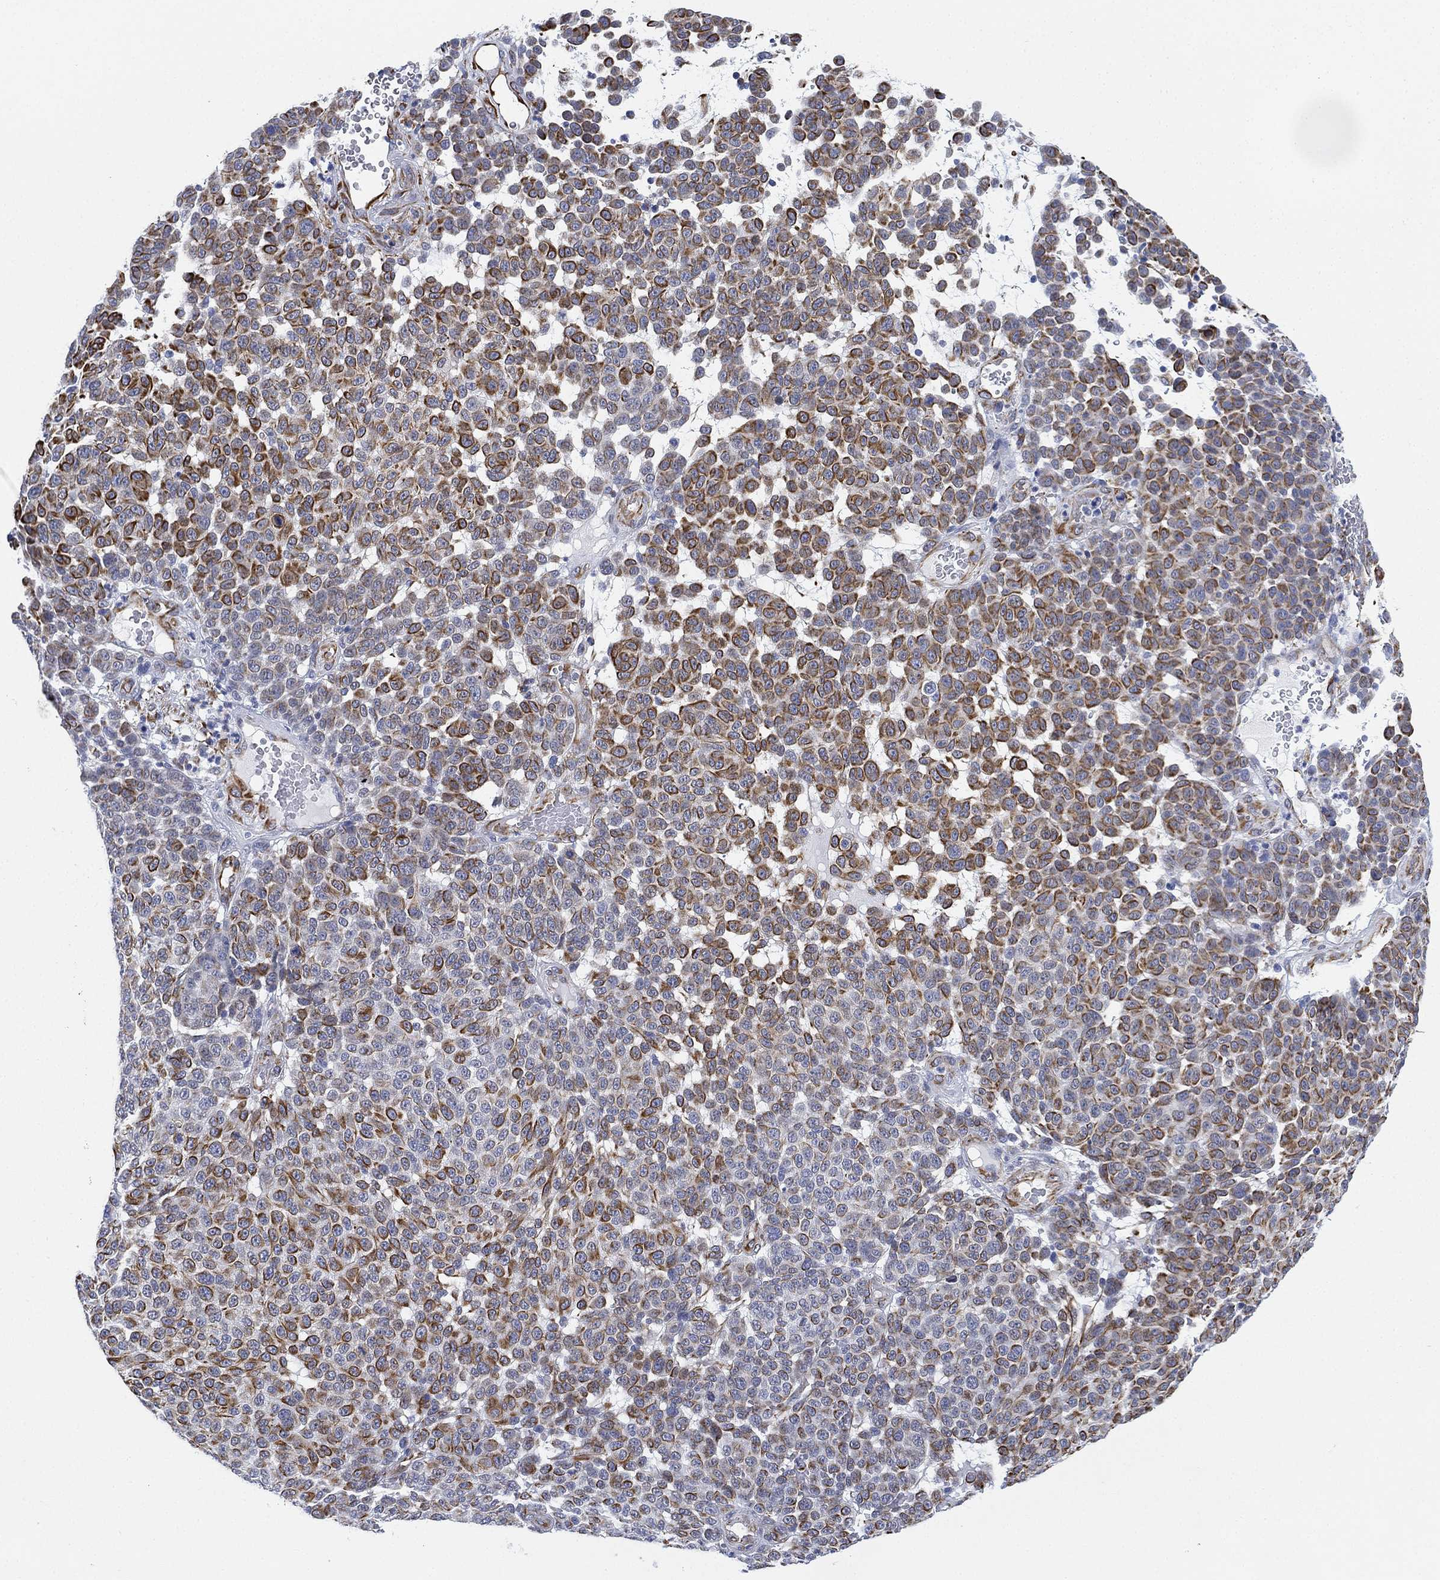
{"staining": {"intensity": "strong", "quantity": "25%-75%", "location": "cytoplasmic/membranous"}, "tissue": "melanoma", "cell_type": "Tumor cells", "image_type": "cancer", "snomed": [{"axis": "morphology", "description": "Malignant melanoma, NOS"}, {"axis": "topography", "description": "Skin"}], "caption": "IHC histopathology image of neoplastic tissue: malignant melanoma stained using immunohistochemistry exhibits high levels of strong protein expression localized specifically in the cytoplasmic/membranous of tumor cells, appearing as a cytoplasmic/membranous brown color.", "gene": "PSKH2", "patient": {"sex": "male", "age": 59}}